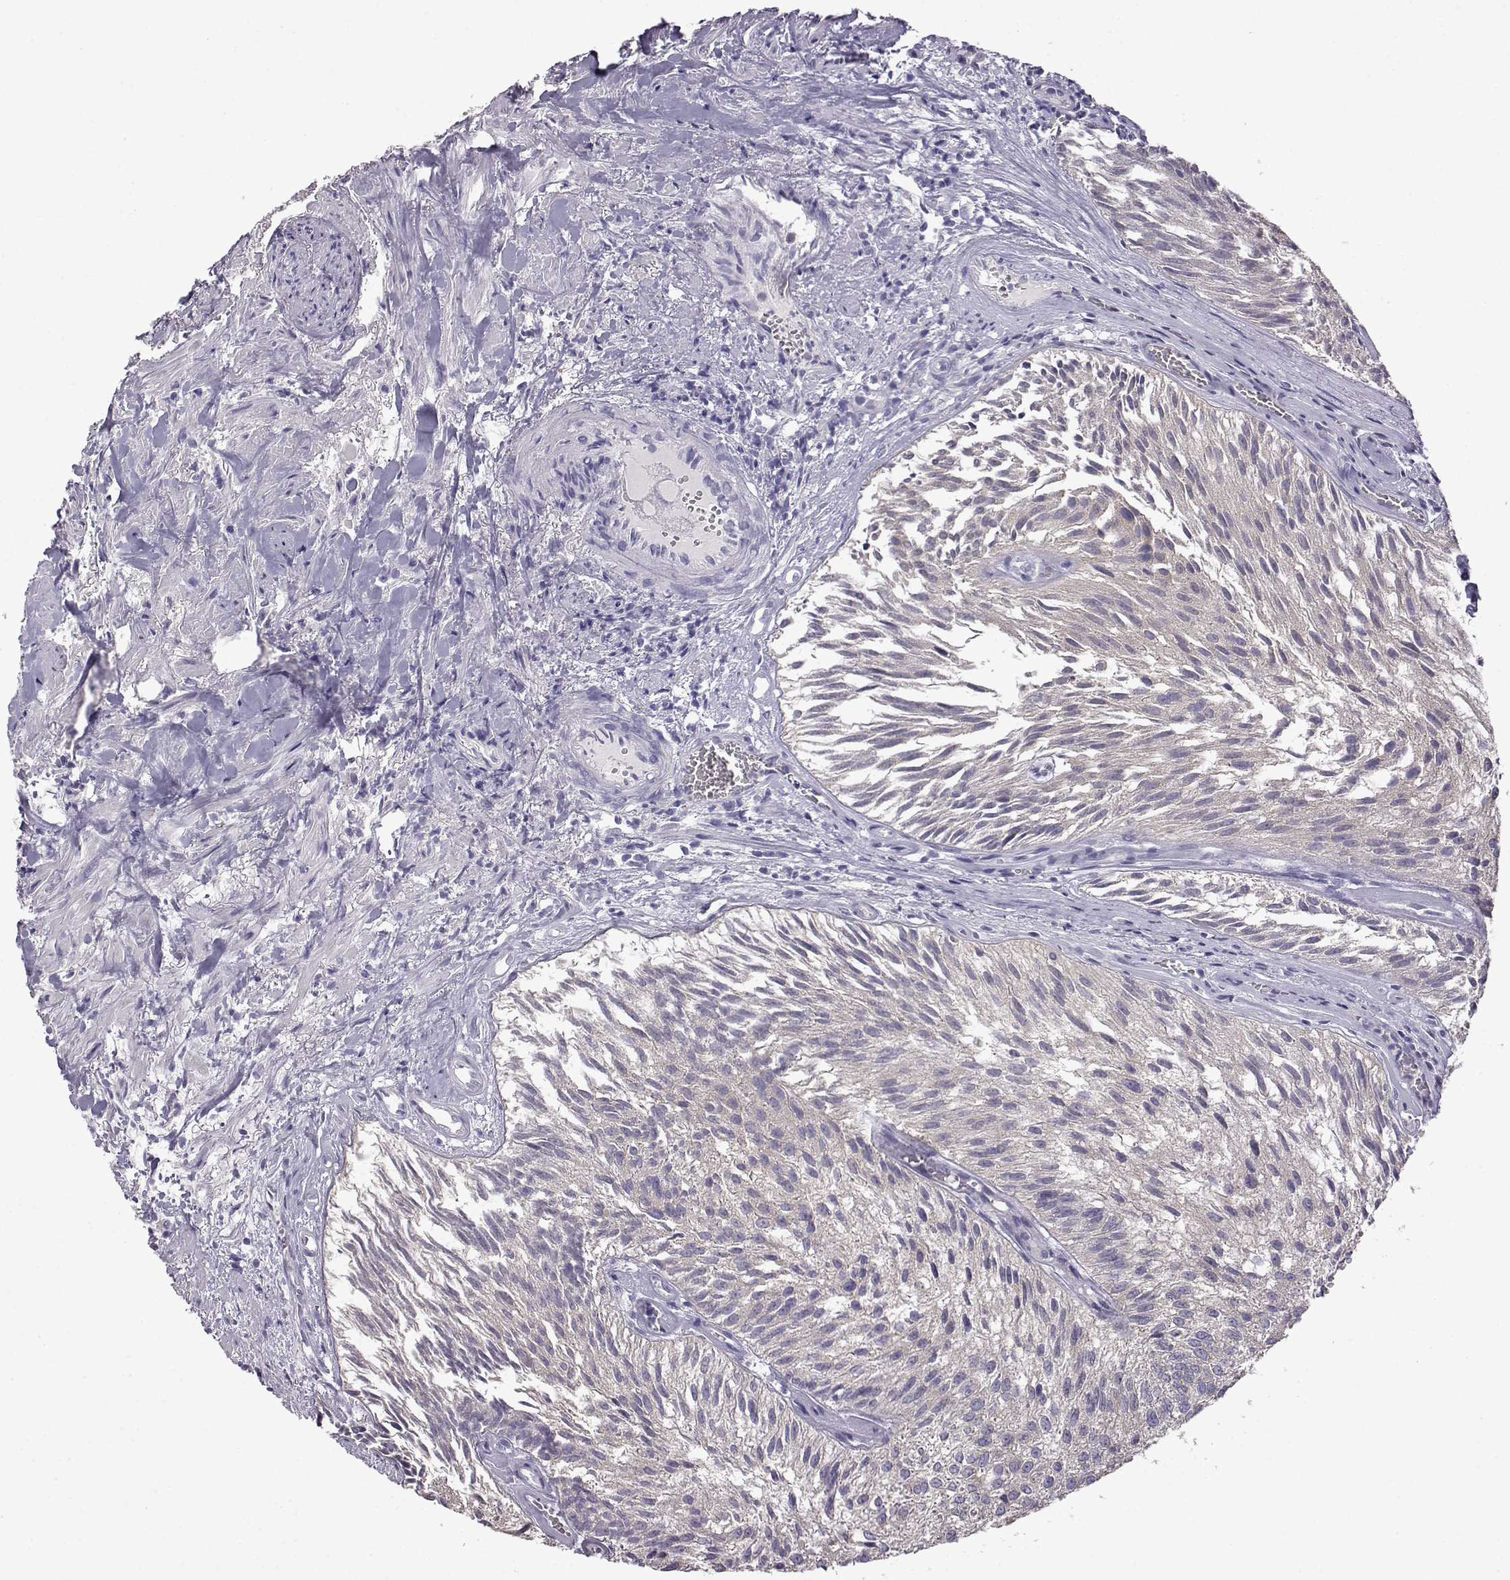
{"staining": {"intensity": "negative", "quantity": "none", "location": "none"}, "tissue": "urothelial cancer", "cell_type": "Tumor cells", "image_type": "cancer", "snomed": [{"axis": "morphology", "description": "Urothelial carcinoma, Low grade"}, {"axis": "topography", "description": "Urinary bladder"}], "caption": "Protein analysis of low-grade urothelial carcinoma displays no significant positivity in tumor cells. The staining was performed using DAB (3,3'-diaminobenzidine) to visualize the protein expression in brown, while the nuclei were stained in blue with hematoxylin (Magnification: 20x).", "gene": "VGF", "patient": {"sex": "female", "age": 87}}